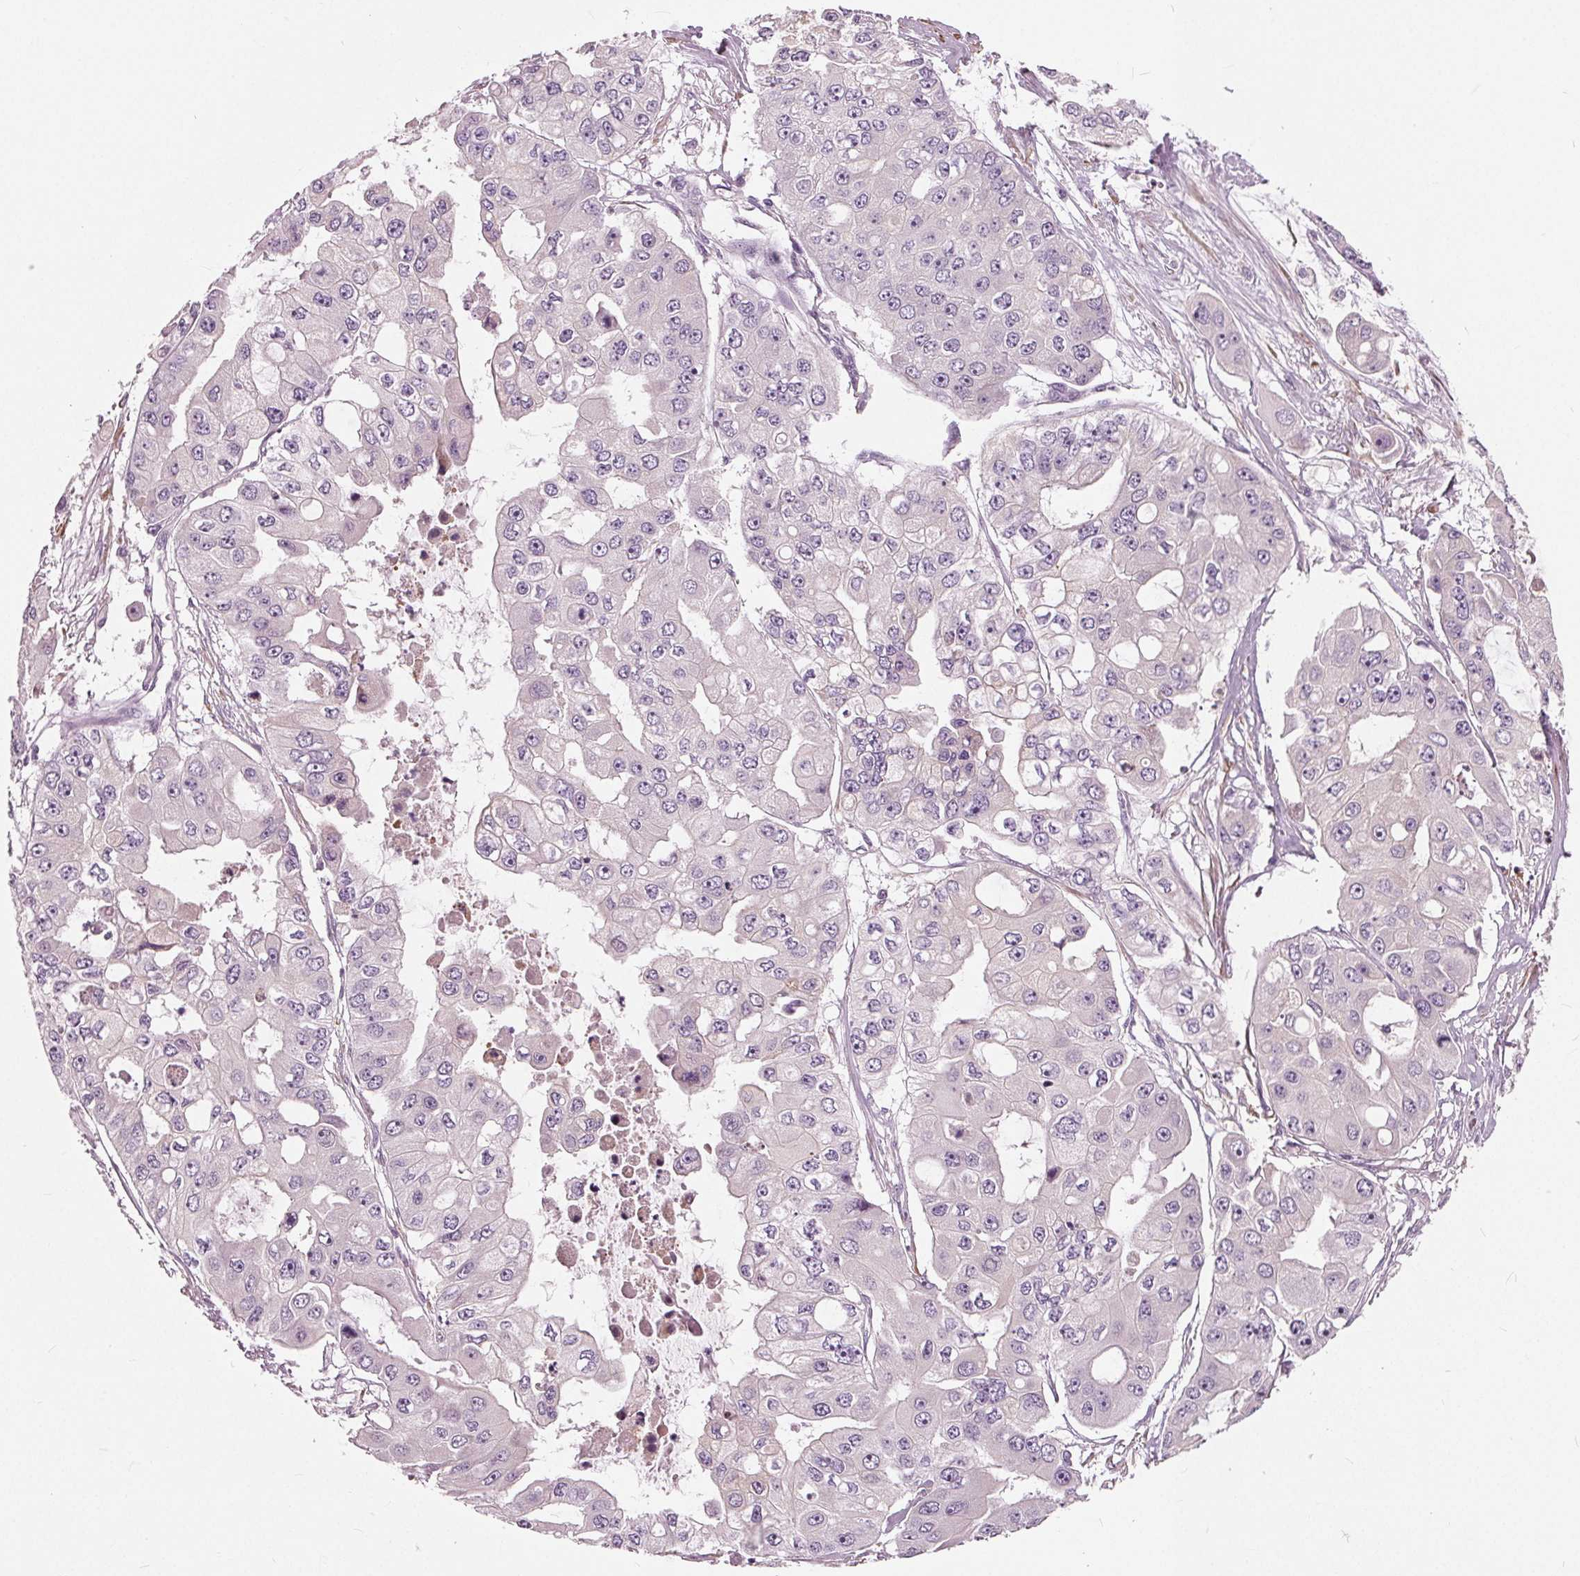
{"staining": {"intensity": "negative", "quantity": "none", "location": "none"}, "tissue": "ovarian cancer", "cell_type": "Tumor cells", "image_type": "cancer", "snomed": [{"axis": "morphology", "description": "Cystadenocarcinoma, serous, NOS"}, {"axis": "topography", "description": "Ovary"}], "caption": "The photomicrograph shows no significant expression in tumor cells of ovarian cancer.", "gene": "LHFPL7", "patient": {"sex": "female", "age": 56}}